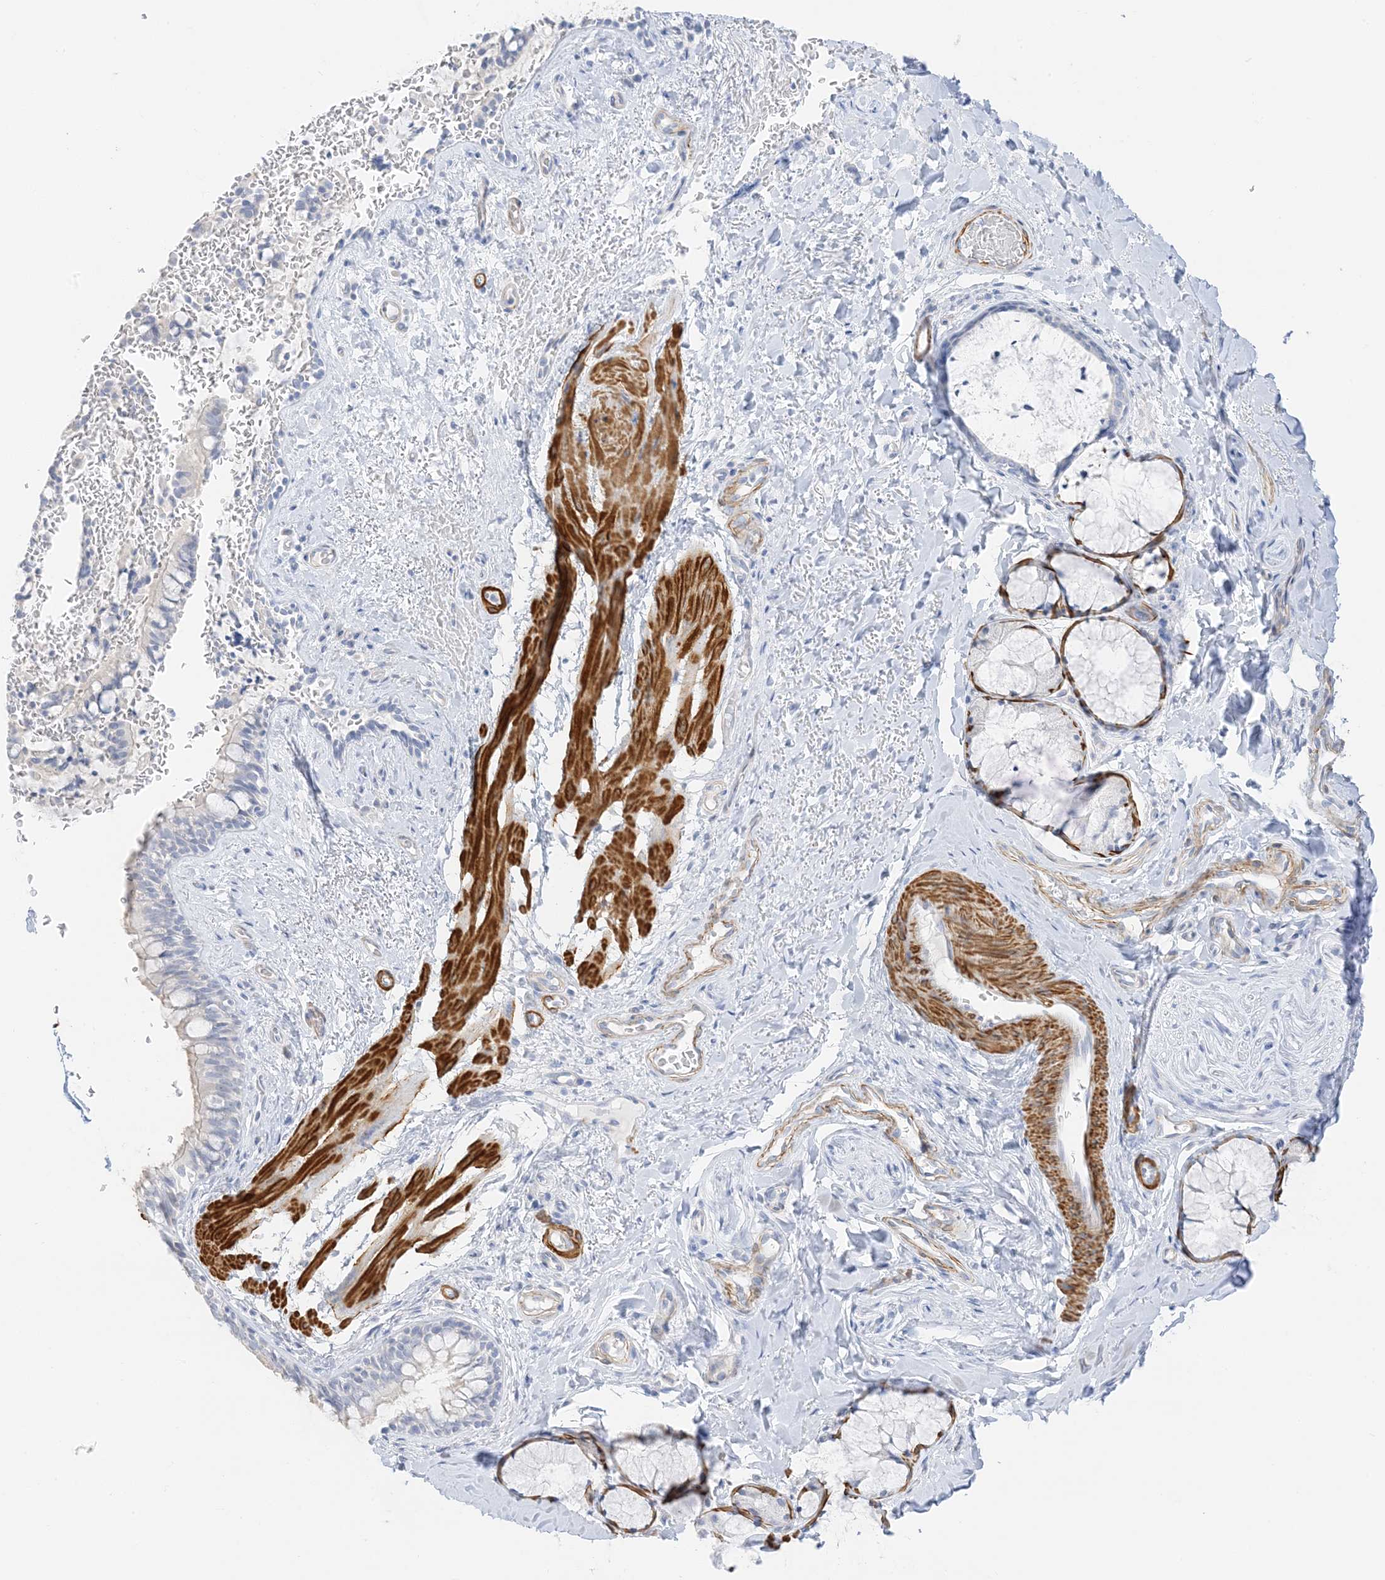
{"staining": {"intensity": "negative", "quantity": "none", "location": "none"}, "tissue": "bronchus", "cell_type": "Respiratory epithelial cells", "image_type": "normal", "snomed": [{"axis": "morphology", "description": "Normal tissue, NOS"}, {"axis": "topography", "description": "Cartilage tissue"}, {"axis": "topography", "description": "Bronchus"}], "caption": "The IHC micrograph has no significant expression in respiratory epithelial cells of bronchus.", "gene": "SLC22A13", "patient": {"sex": "female", "age": 36}}